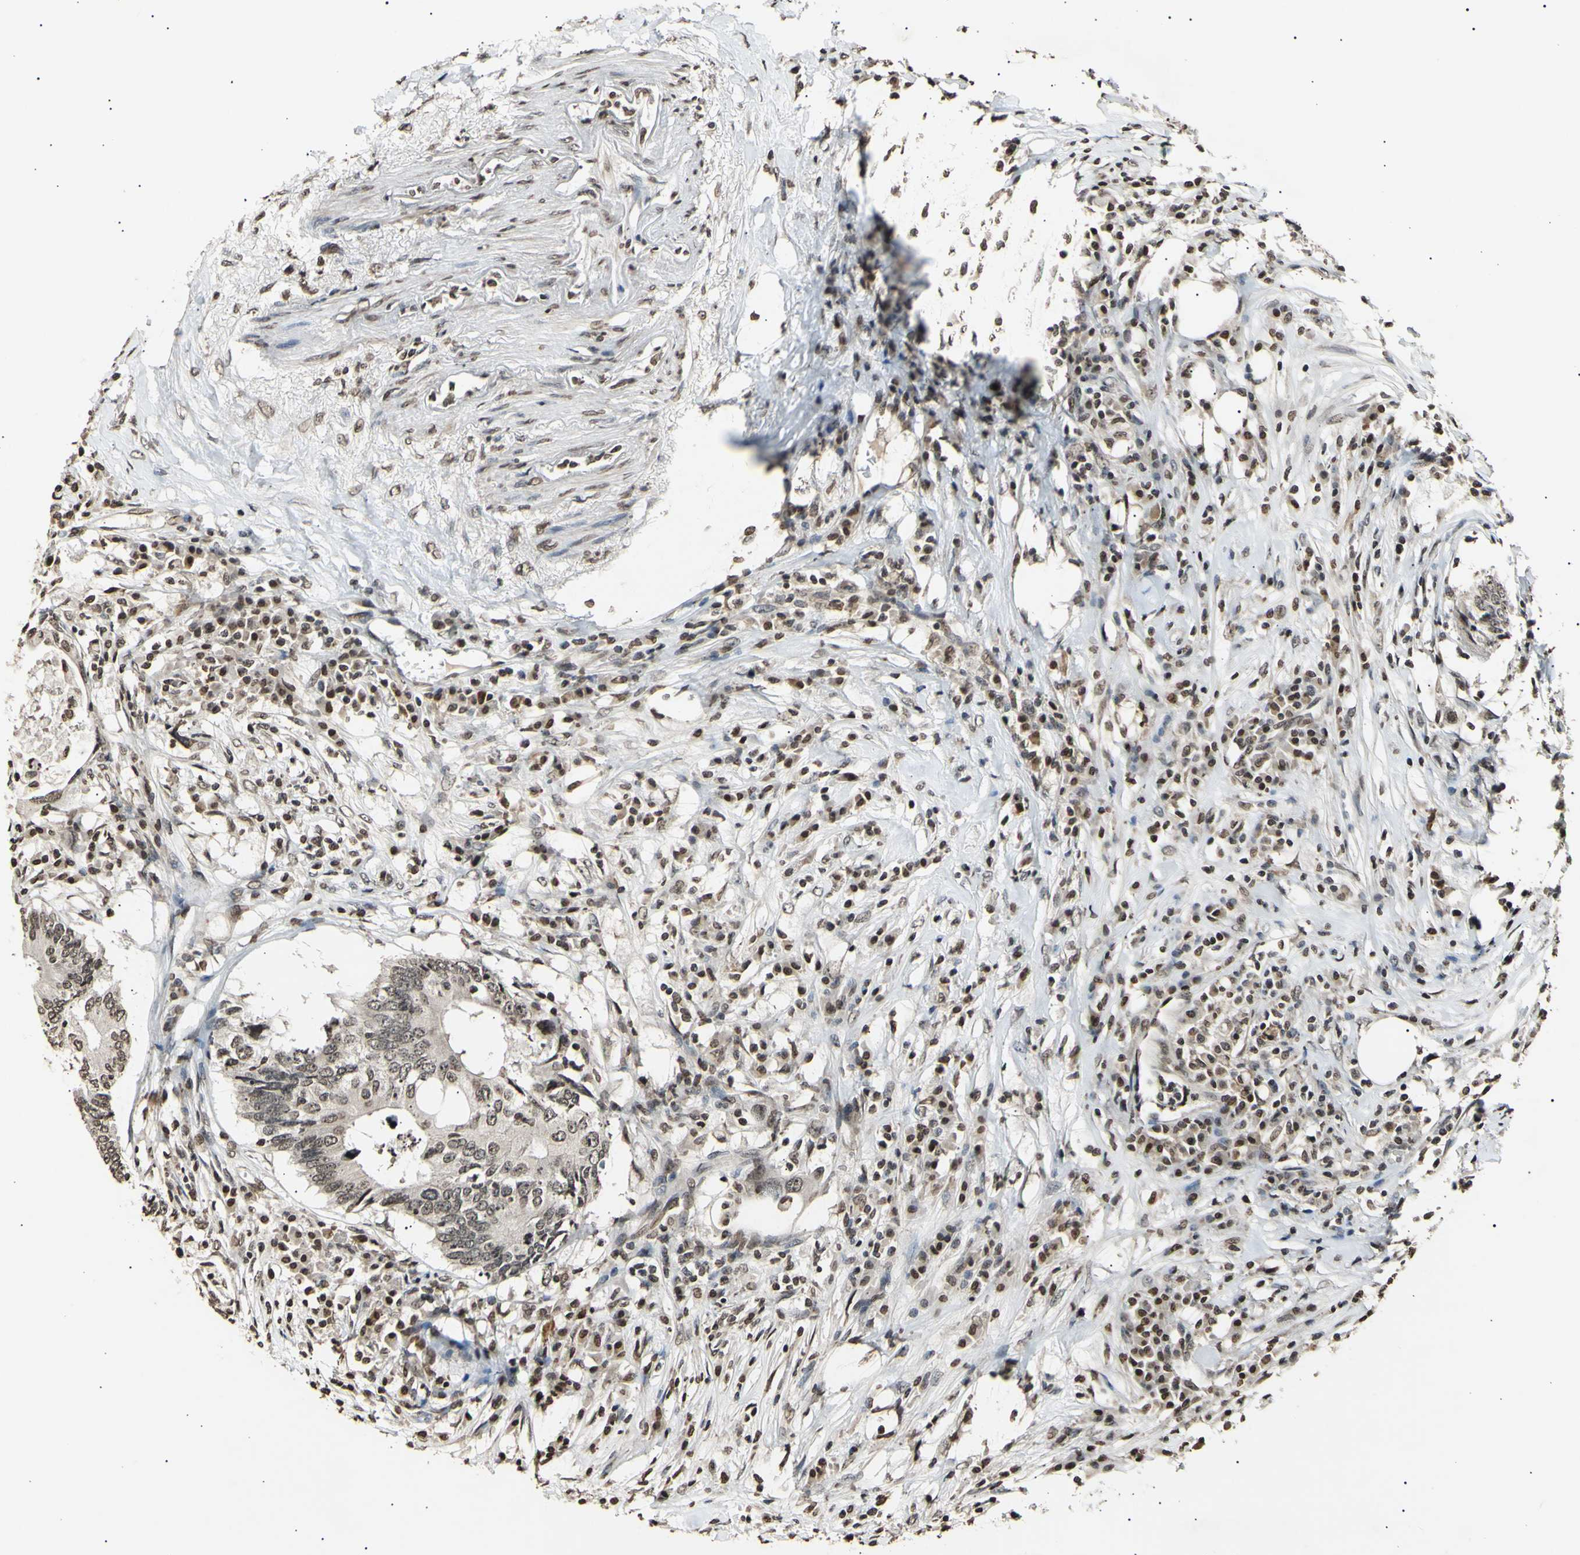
{"staining": {"intensity": "strong", "quantity": ">75%", "location": "cytoplasmic/membranous,nuclear"}, "tissue": "colorectal cancer", "cell_type": "Tumor cells", "image_type": "cancer", "snomed": [{"axis": "morphology", "description": "Adenocarcinoma, NOS"}, {"axis": "topography", "description": "Colon"}], "caption": "Protein analysis of colorectal cancer (adenocarcinoma) tissue exhibits strong cytoplasmic/membranous and nuclear expression in about >75% of tumor cells. (Stains: DAB (3,3'-diaminobenzidine) in brown, nuclei in blue, Microscopy: brightfield microscopy at high magnification).", "gene": "ANAPC7", "patient": {"sex": "male", "age": 71}}